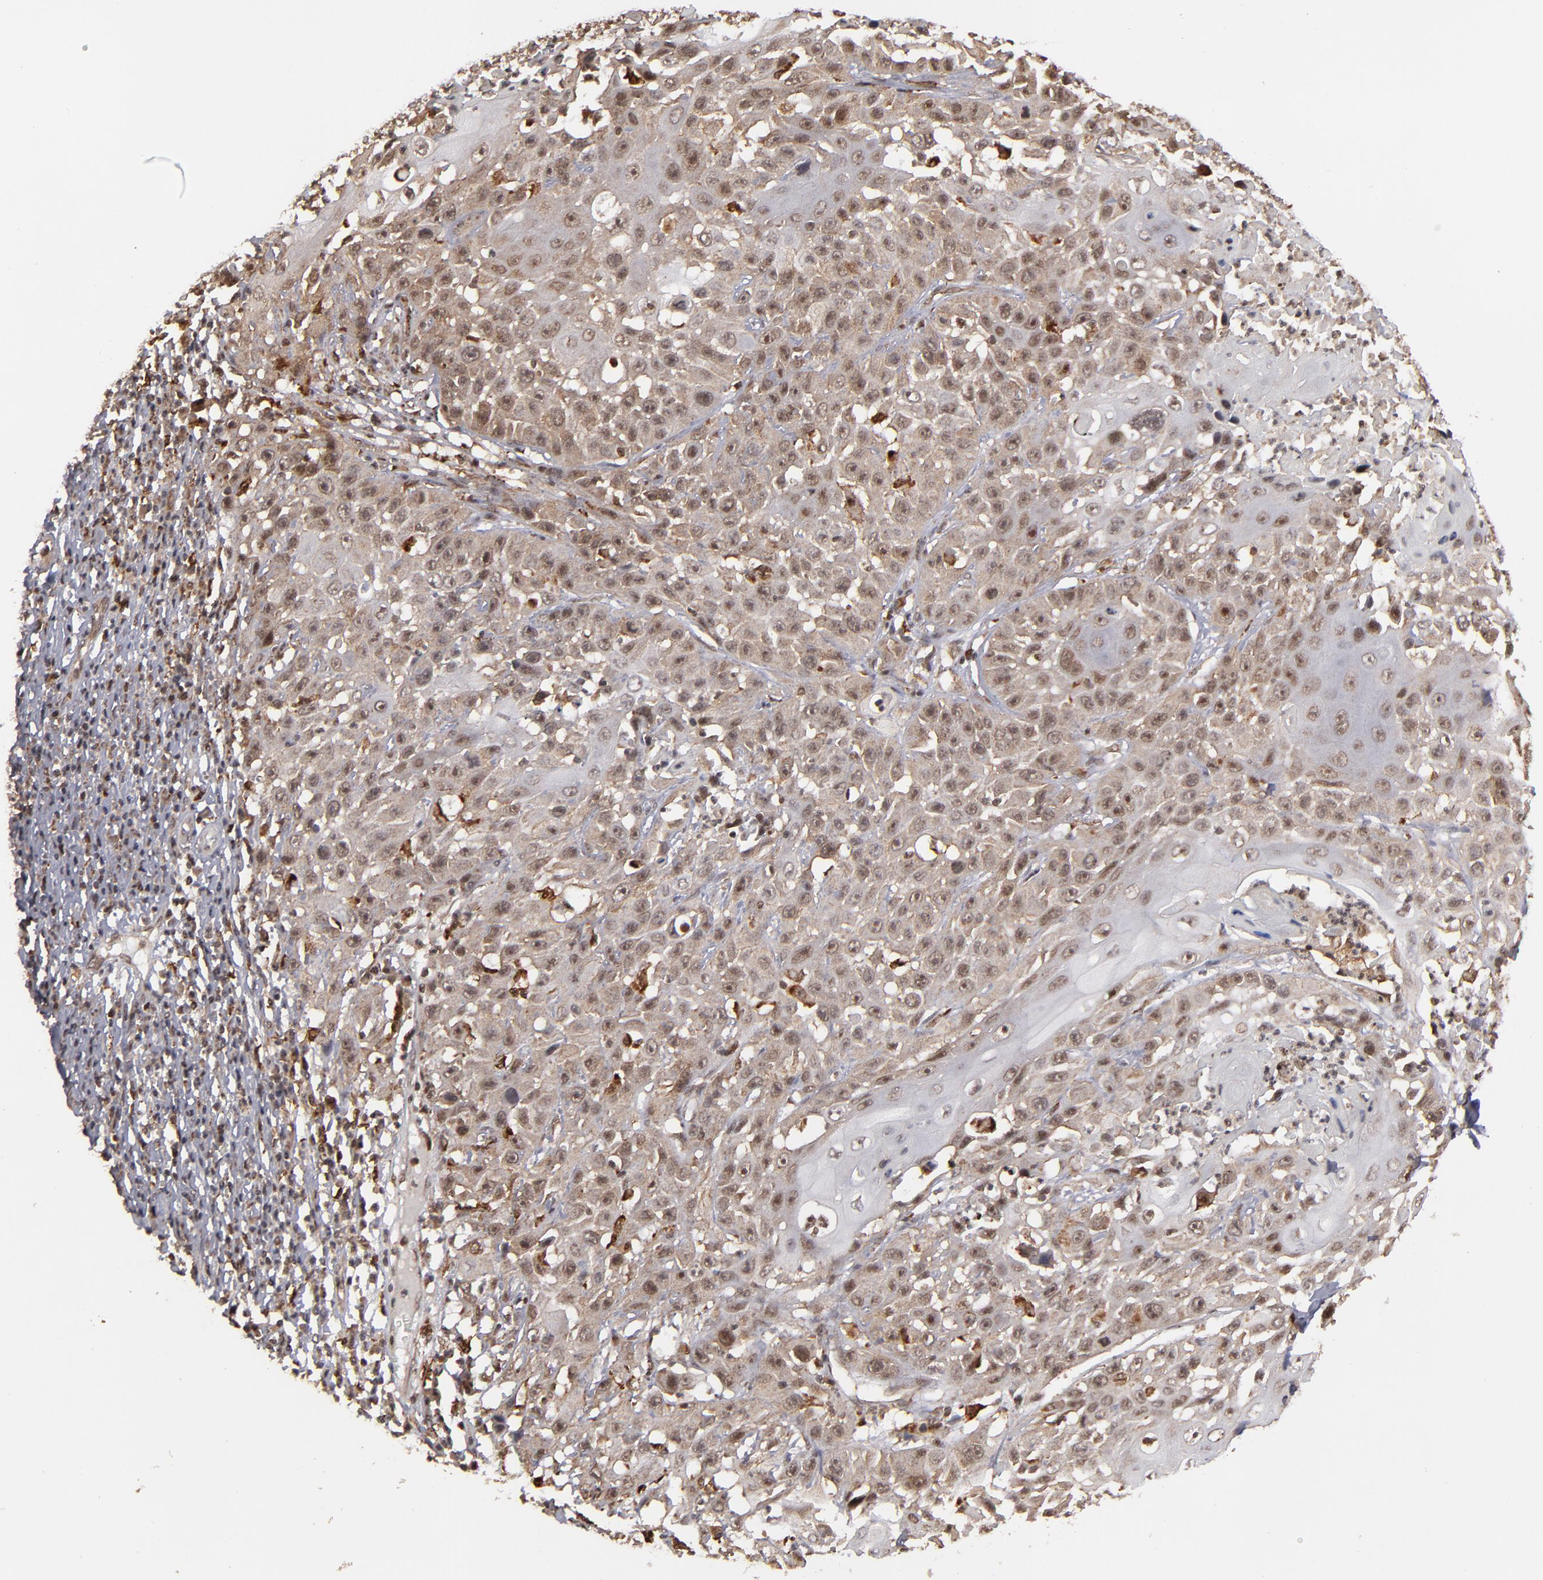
{"staining": {"intensity": "moderate", "quantity": ">75%", "location": "cytoplasmic/membranous,nuclear"}, "tissue": "cervical cancer", "cell_type": "Tumor cells", "image_type": "cancer", "snomed": [{"axis": "morphology", "description": "Squamous cell carcinoma, NOS"}, {"axis": "topography", "description": "Cervix"}], "caption": "DAB immunohistochemical staining of squamous cell carcinoma (cervical) shows moderate cytoplasmic/membranous and nuclear protein positivity in about >75% of tumor cells. The staining was performed using DAB to visualize the protein expression in brown, while the nuclei were stained in blue with hematoxylin (Magnification: 20x).", "gene": "RGS6", "patient": {"sex": "female", "age": 39}}